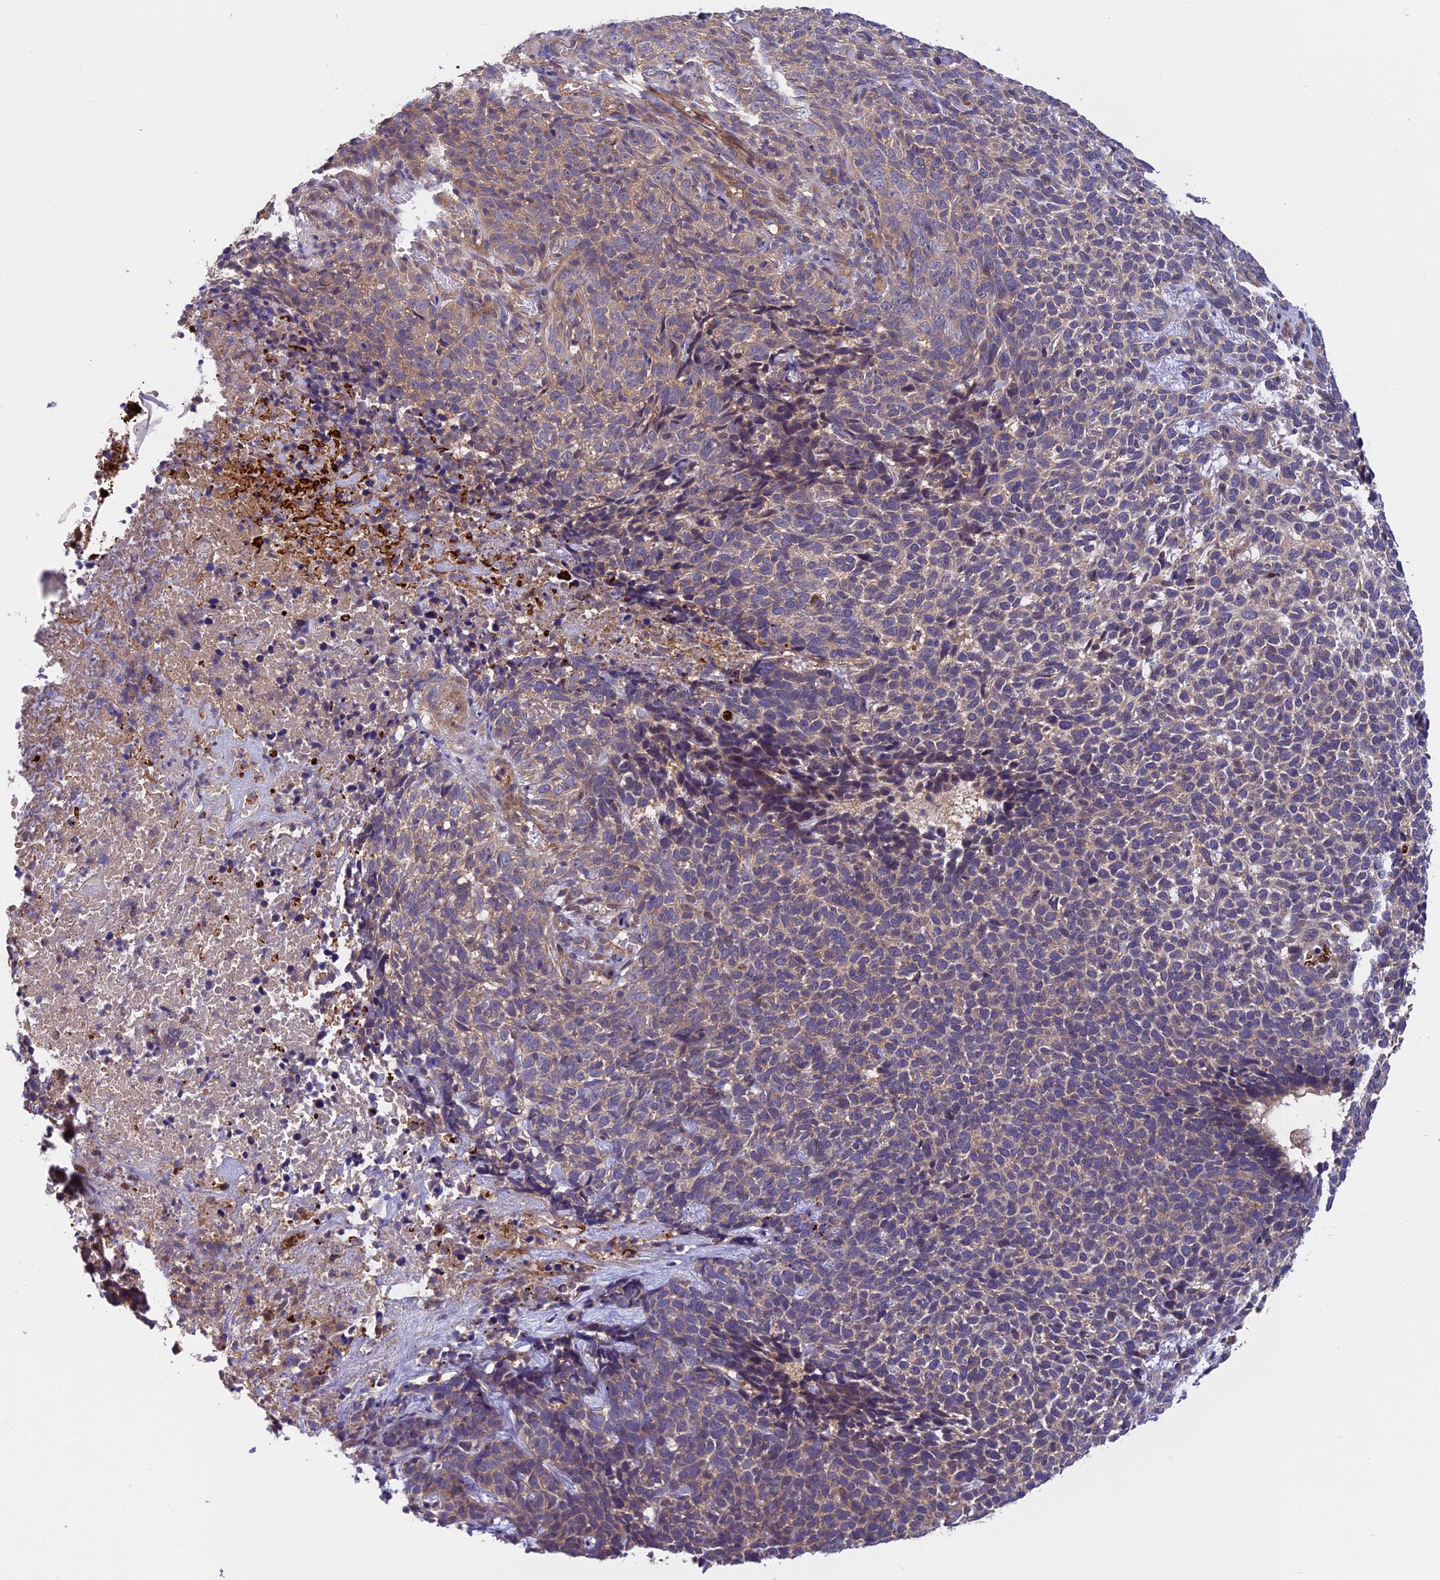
{"staining": {"intensity": "moderate", "quantity": "25%-75%", "location": "cytoplasmic/membranous"}, "tissue": "skin cancer", "cell_type": "Tumor cells", "image_type": "cancer", "snomed": [{"axis": "morphology", "description": "Basal cell carcinoma"}, {"axis": "topography", "description": "Skin"}], "caption": "A medium amount of moderate cytoplasmic/membranous positivity is seen in approximately 25%-75% of tumor cells in basal cell carcinoma (skin) tissue.", "gene": "ADAMTS15", "patient": {"sex": "female", "age": 84}}